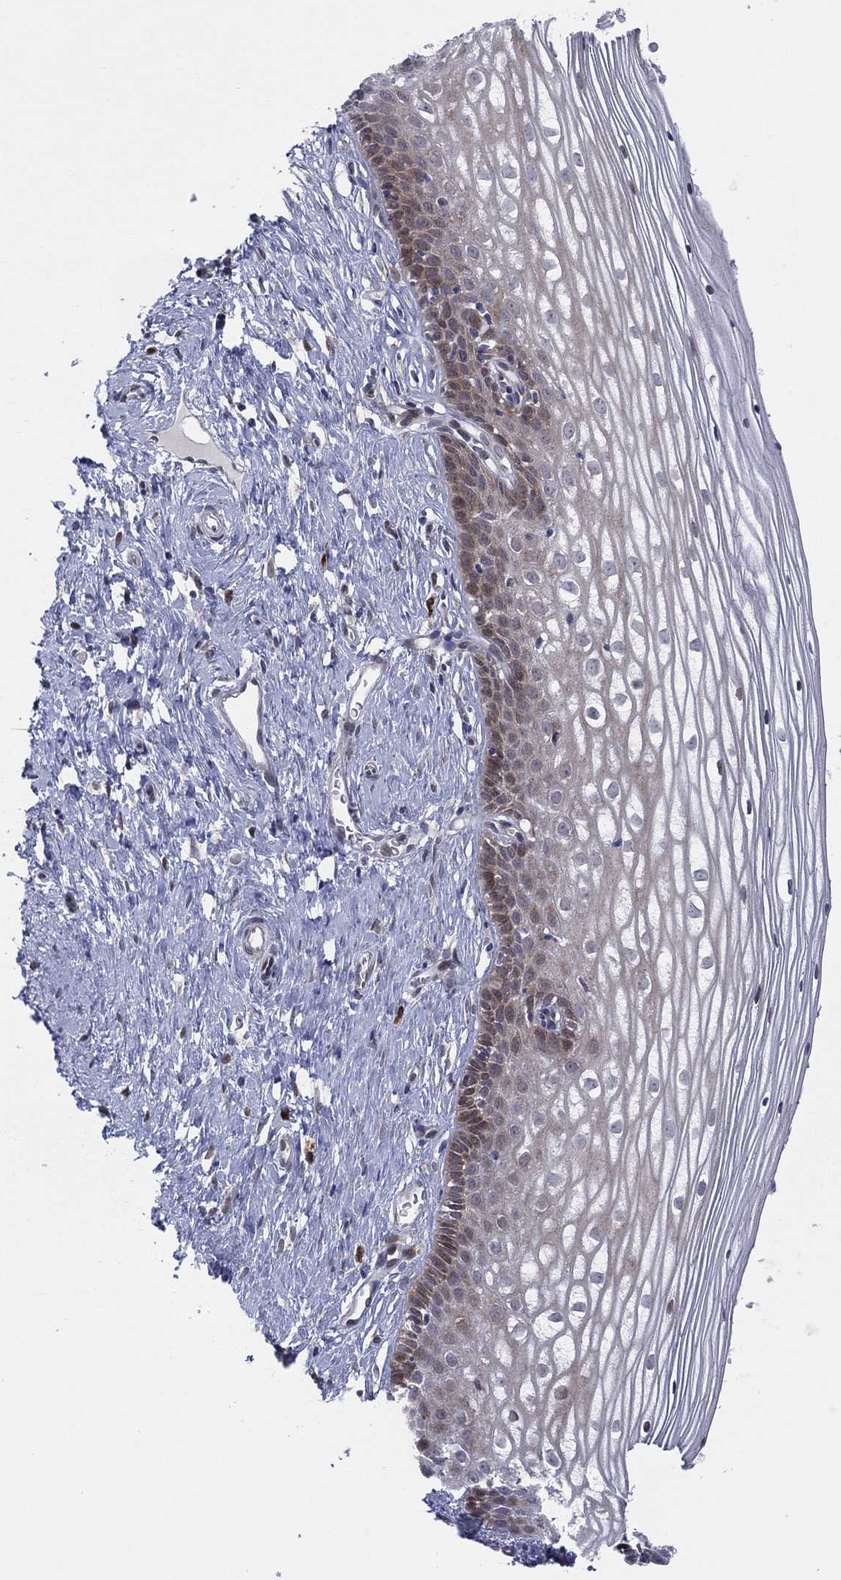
{"staining": {"intensity": "strong", "quantity": "<25%", "location": "cytoplasmic/membranous"}, "tissue": "cervix", "cell_type": "Glandular cells", "image_type": "normal", "snomed": [{"axis": "morphology", "description": "Normal tissue, NOS"}, {"axis": "topography", "description": "Cervix"}], "caption": "Immunohistochemical staining of benign human cervix exhibits strong cytoplasmic/membranous protein expression in about <25% of glandular cells.", "gene": "TTC21B", "patient": {"sex": "female", "age": 40}}